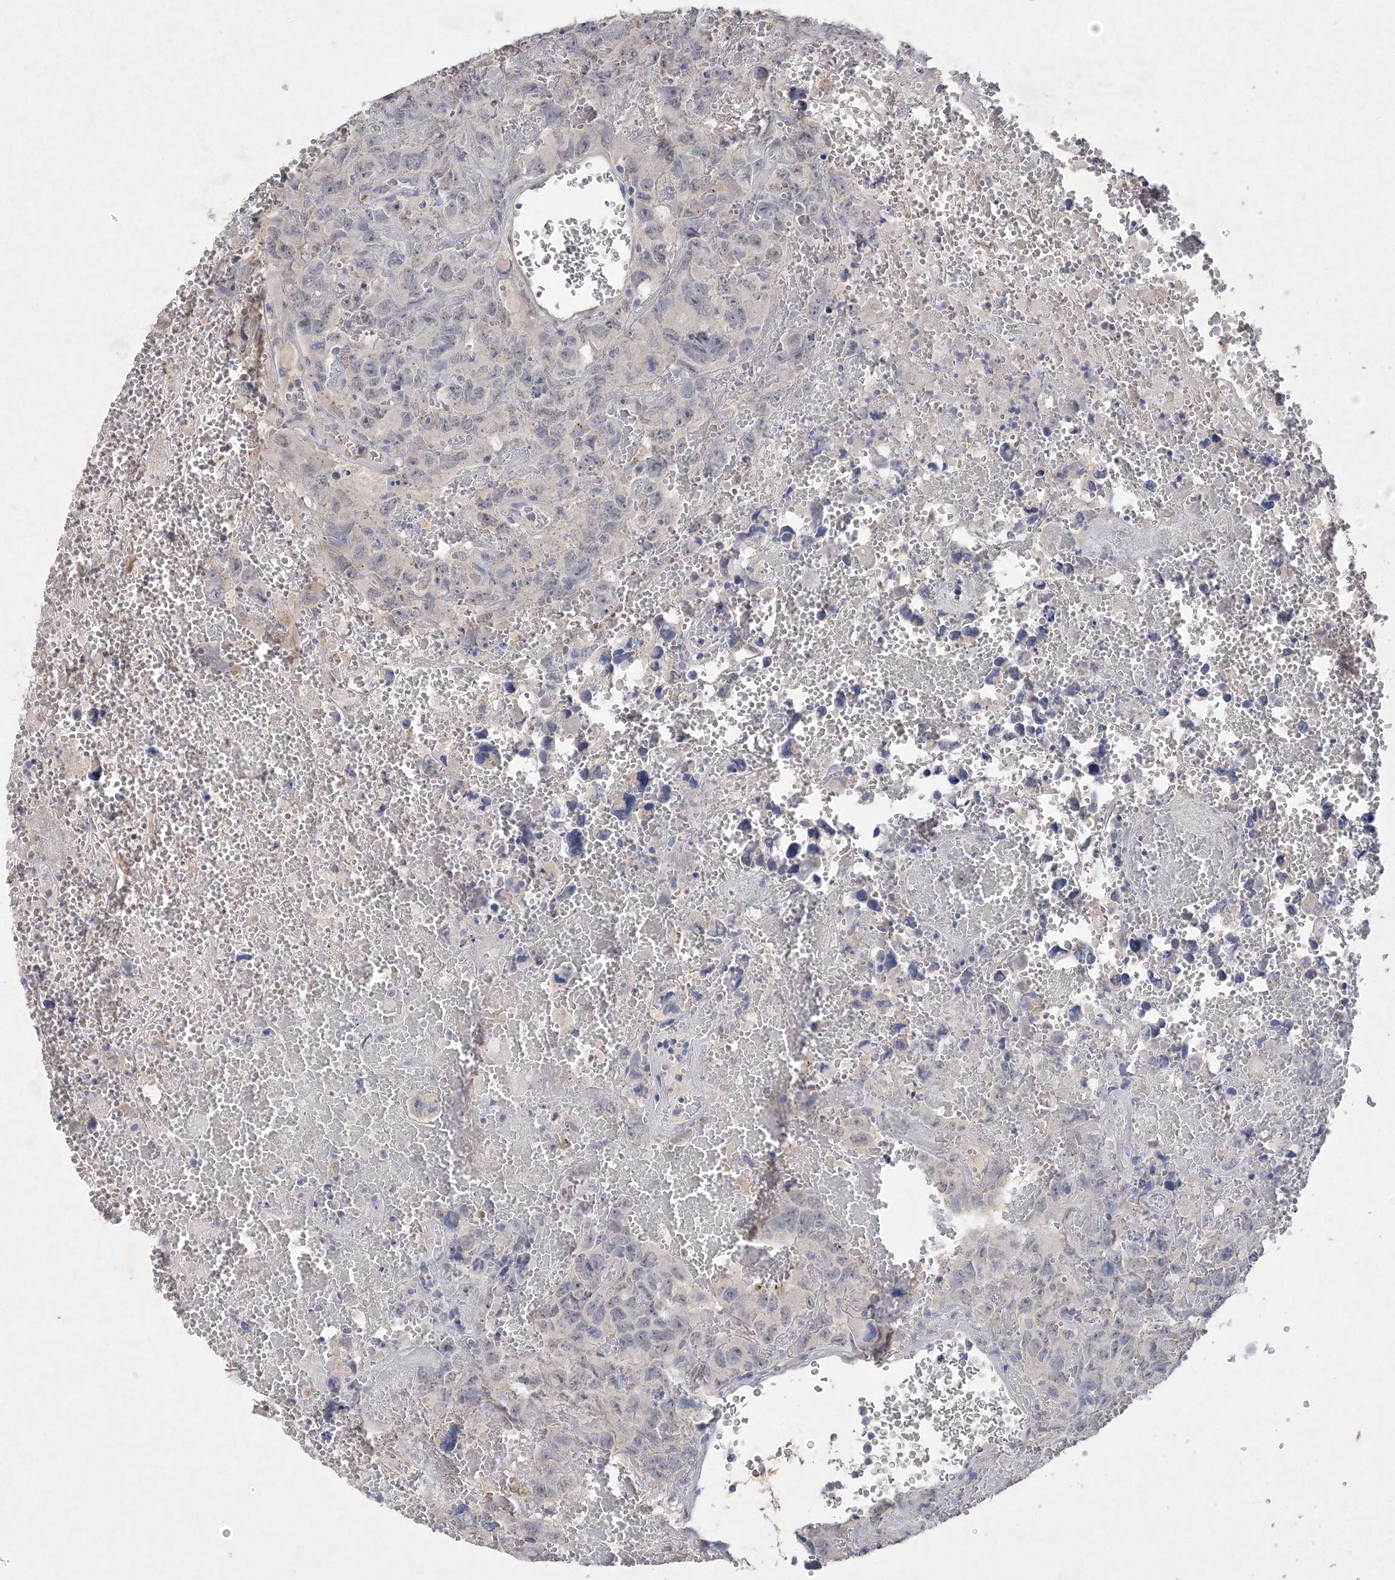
{"staining": {"intensity": "negative", "quantity": "none", "location": "none"}, "tissue": "testis cancer", "cell_type": "Tumor cells", "image_type": "cancer", "snomed": [{"axis": "morphology", "description": "Carcinoma, Embryonal, NOS"}, {"axis": "topography", "description": "Testis"}], "caption": "Immunohistochemistry histopathology image of neoplastic tissue: testis cancer stained with DAB exhibits no significant protein expression in tumor cells.", "gene": "C11orf58", "patient": {"sex": "male", "age": 45}}